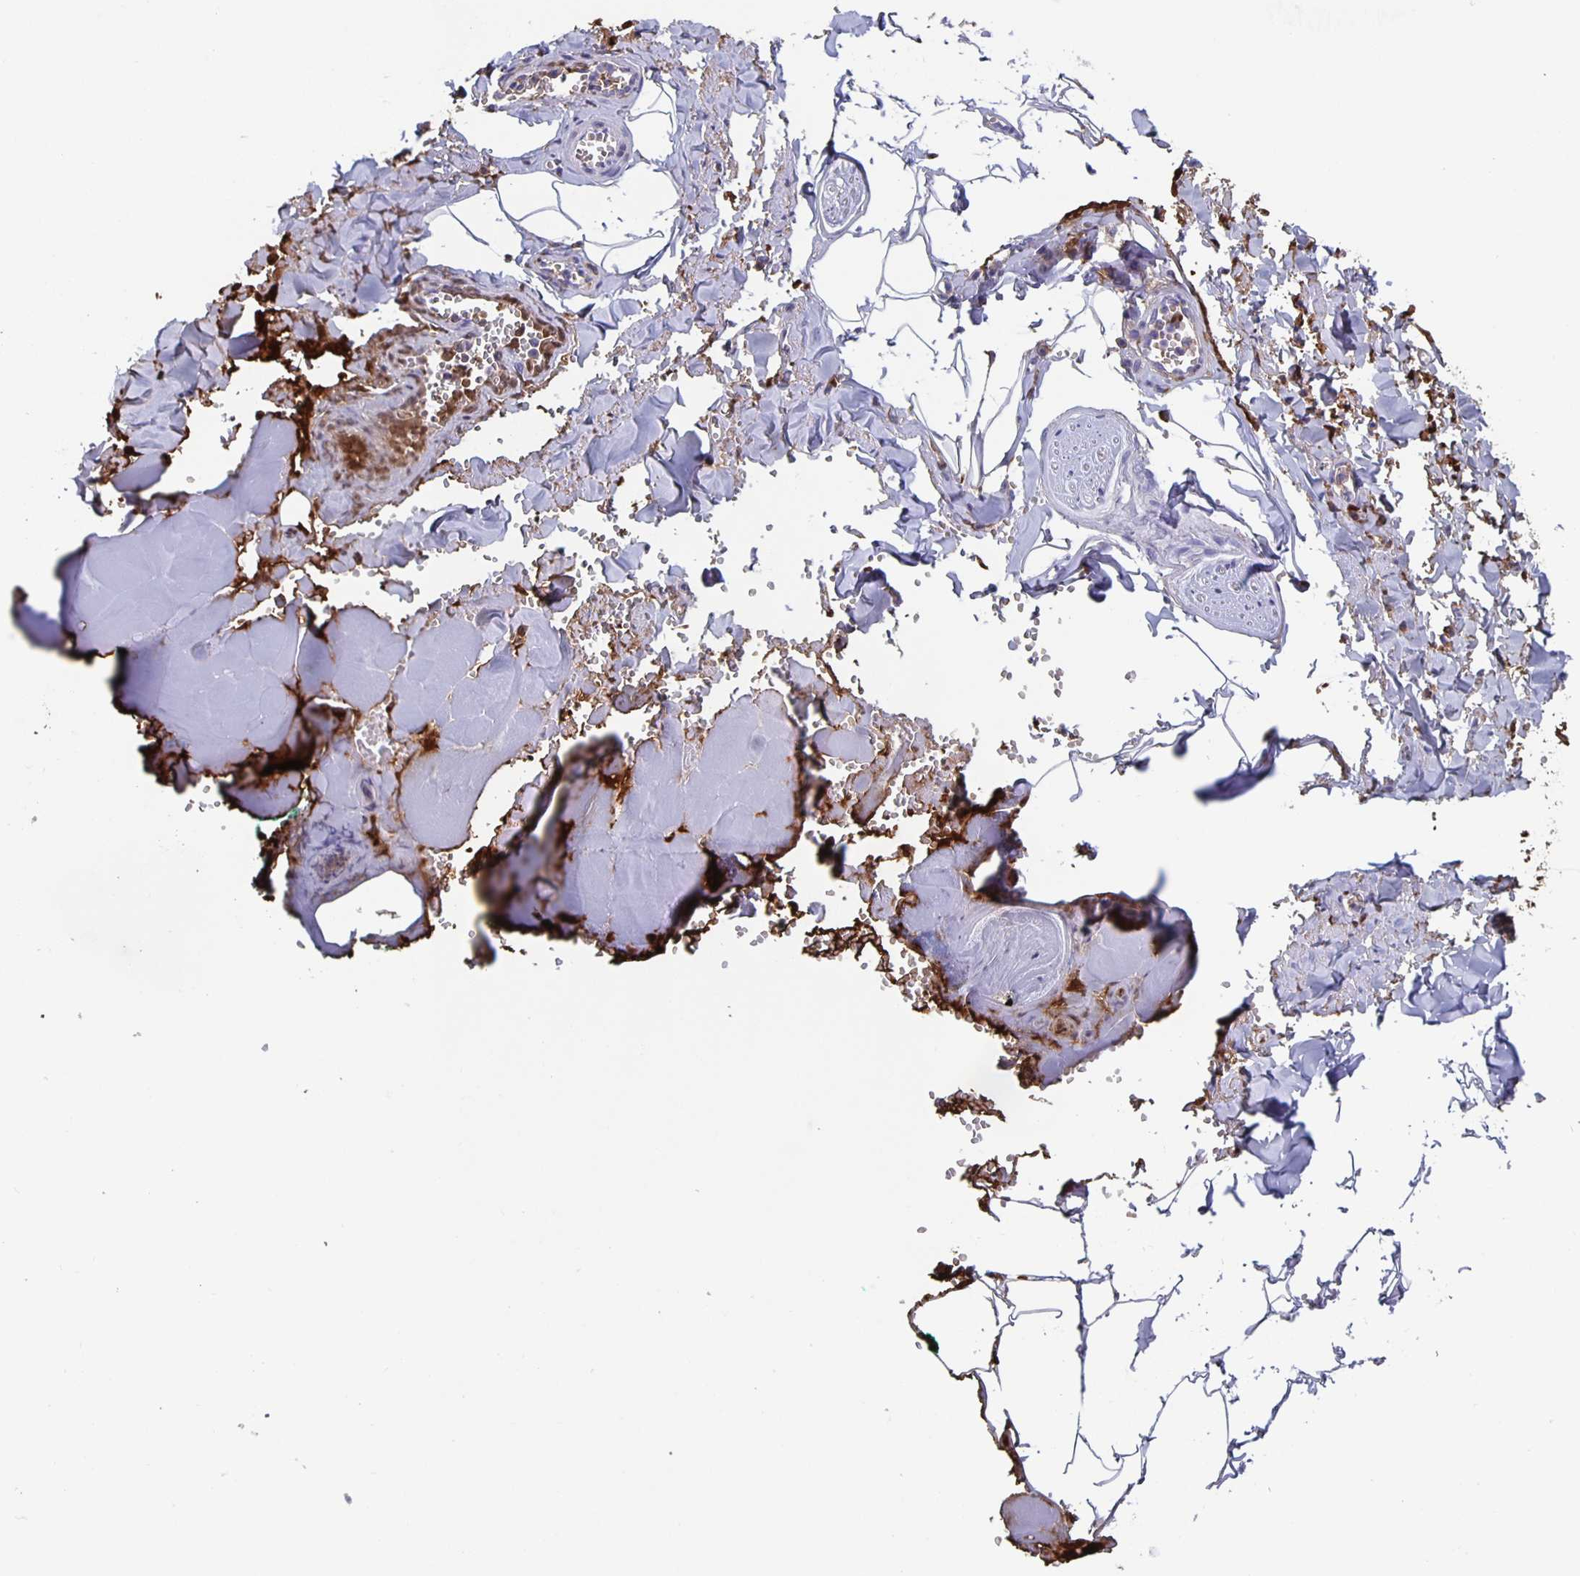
{"staining": {"intensity": "negative", "quantity": "none", "location": "none"}, "tissue": "adipose tissue", "cell_type": "Adipocytes", "image_type": "normal", "snomed": [{"axis": "morphology", "description": "Normal tissue, NOS"}, {"axis": "topography", "description": "Vulva"}, {"axis": "topography", "description": "Peripheral nerve tissue"}], "caption": "This is an immunohistochemistry (IHC) histopathology image of benign human adipose tissue. There is no expression in adipocytes.", "gene": "FGA", "patient": {"sex": "female", "age": 66}}